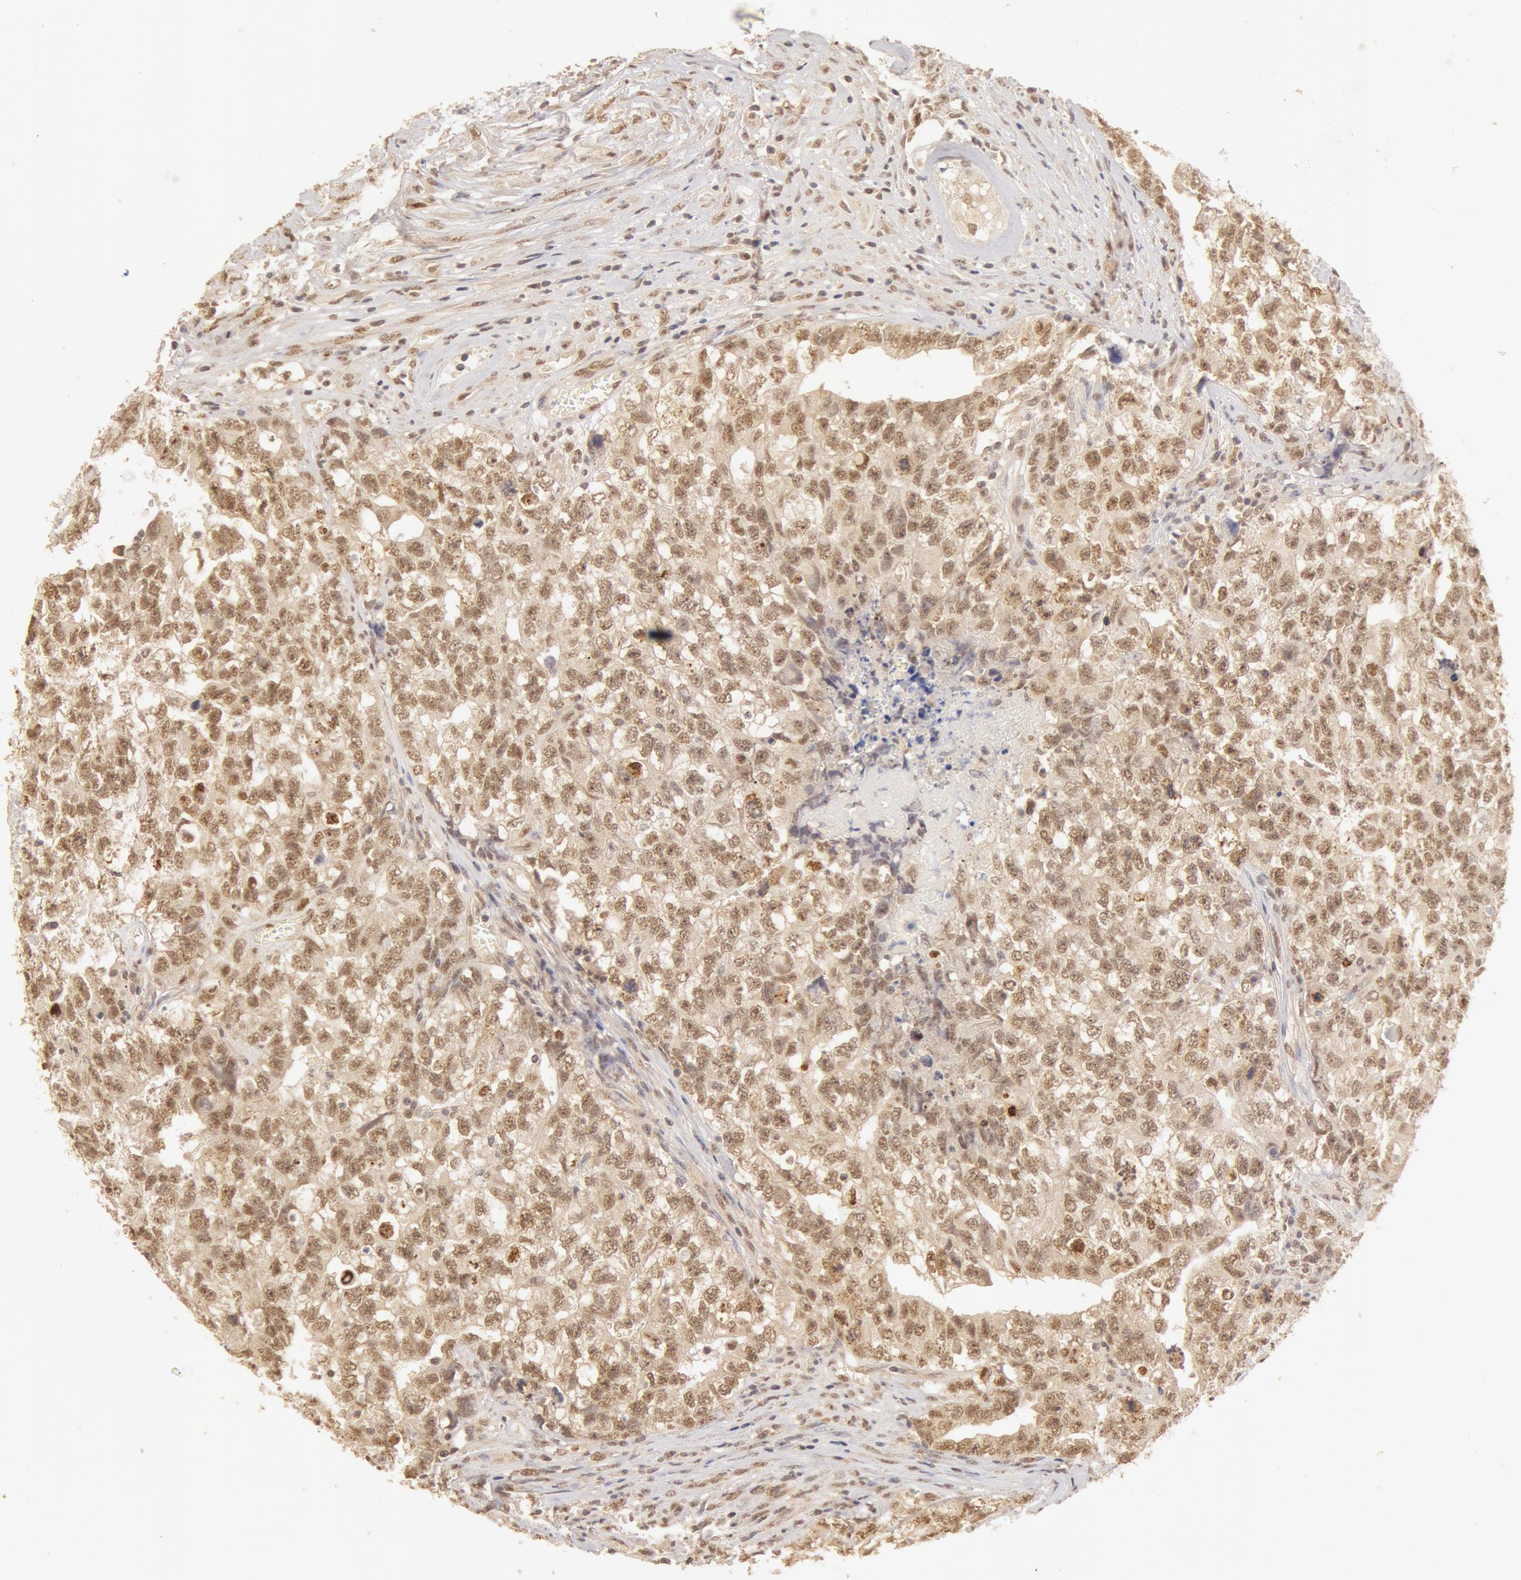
{"staining": {"intensity": "moderate", "quantity": ">75%", "location": "cytoplasmic/membranous,nuclear"}, "tissue": "testis cancer", "cell_type": "Tumor cells", "image_type": "cancer", "snomed": [{"axis": "morphology", "description": "Carcinoma, Embryonal, NOS"}, {"axis": "topography", "description": "Testis"}], "caption": "A brown stain labels moderate cytoplasmic/membranous and nuclear positivity of a protein in testis cancer tumor cells.", "gene": "SNRNP70", "patient": {"sex": "male", "age": 31}}